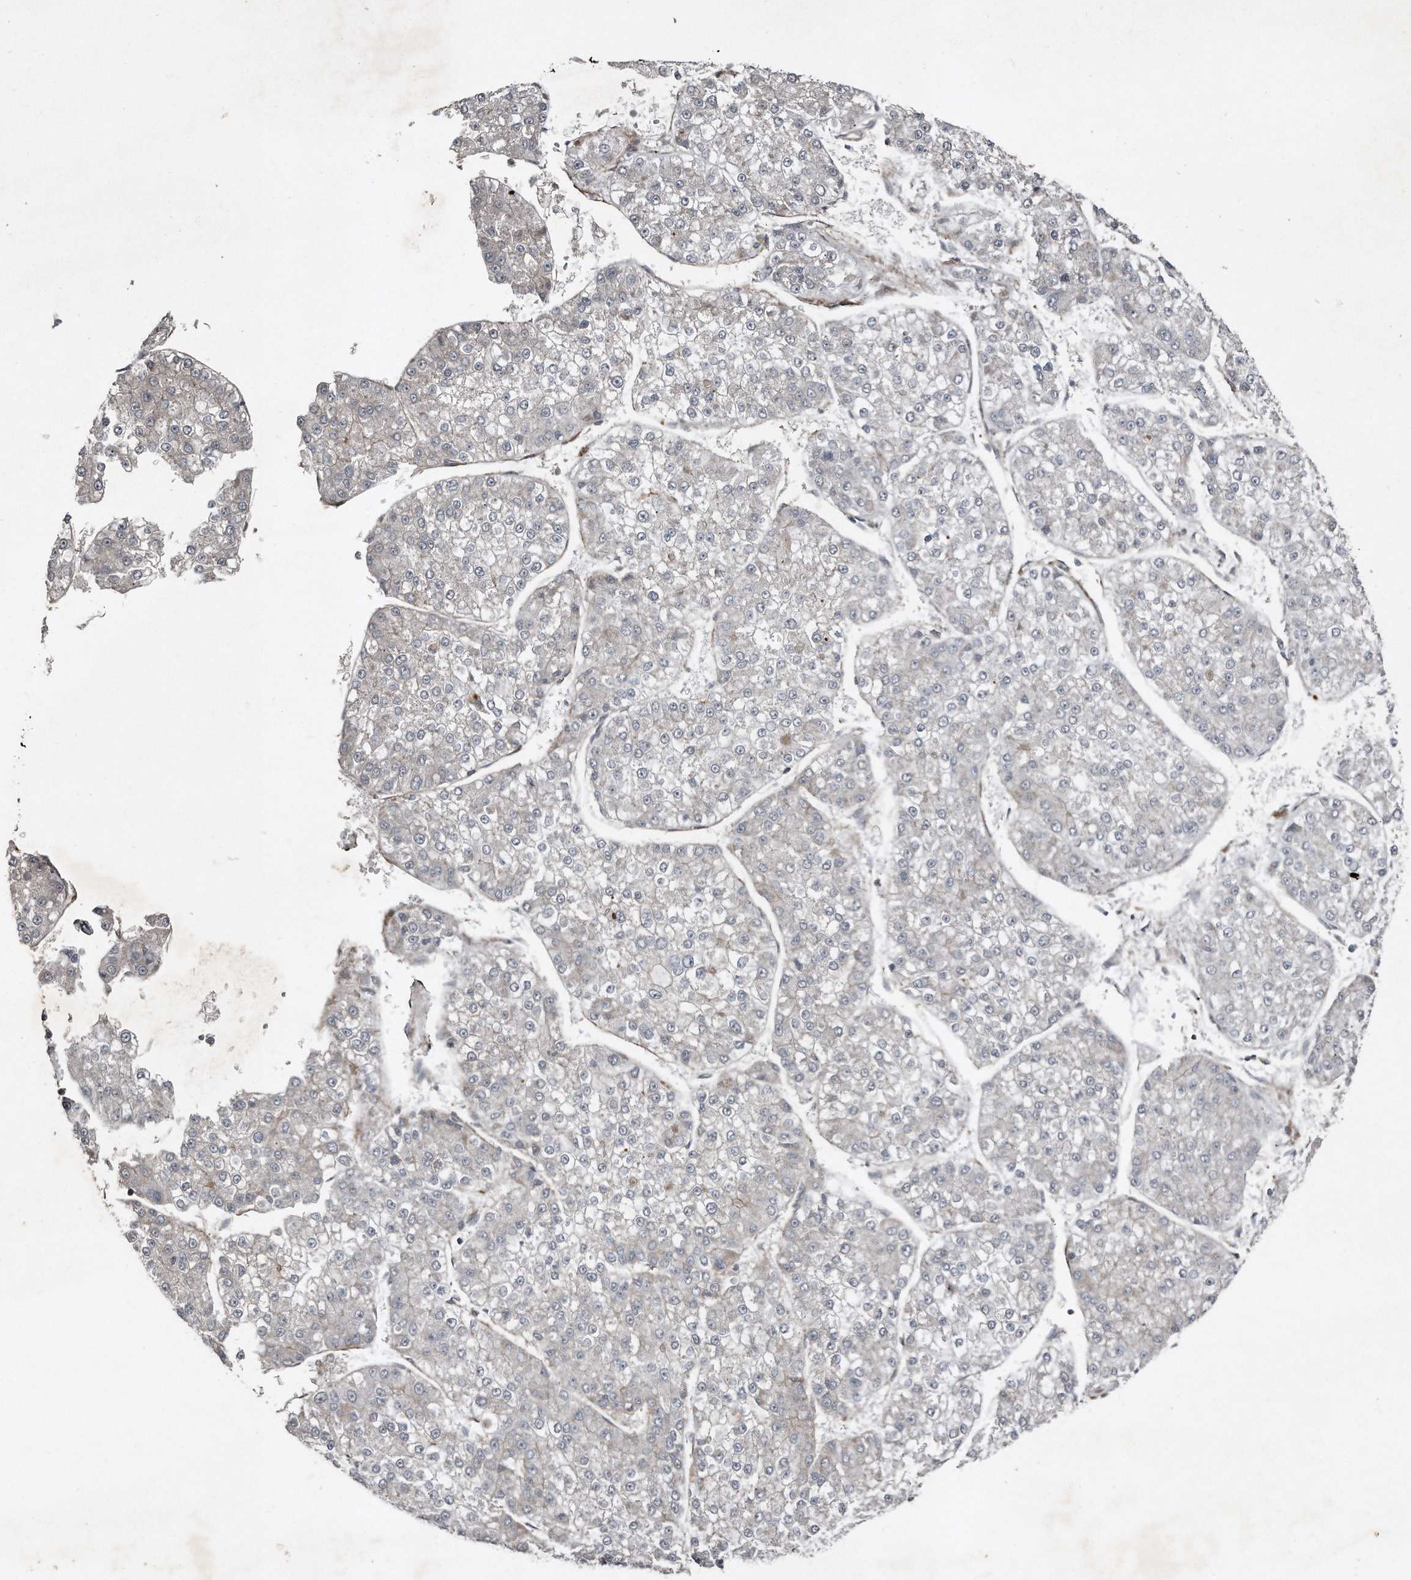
{"staining": {"intensity": "negative", "quantity": "none", "location": "none"}, "tissue": "liver cancer", "cell_type": "Tumor cells", "image_type": "cancer", "snomed": [{"axis": "morphology", "description": "Carcinoma, Hepatocellular, NOS"}, {"axis": "topography", "description": "Liver"}], "caption": "Liver cancer (hepatocellular carcinoma) was stained to show a protein in brown. There is no significant staining in tumor cells.", "gene": "SNAP47", "patient": {"sex": "female", "age": 73}}